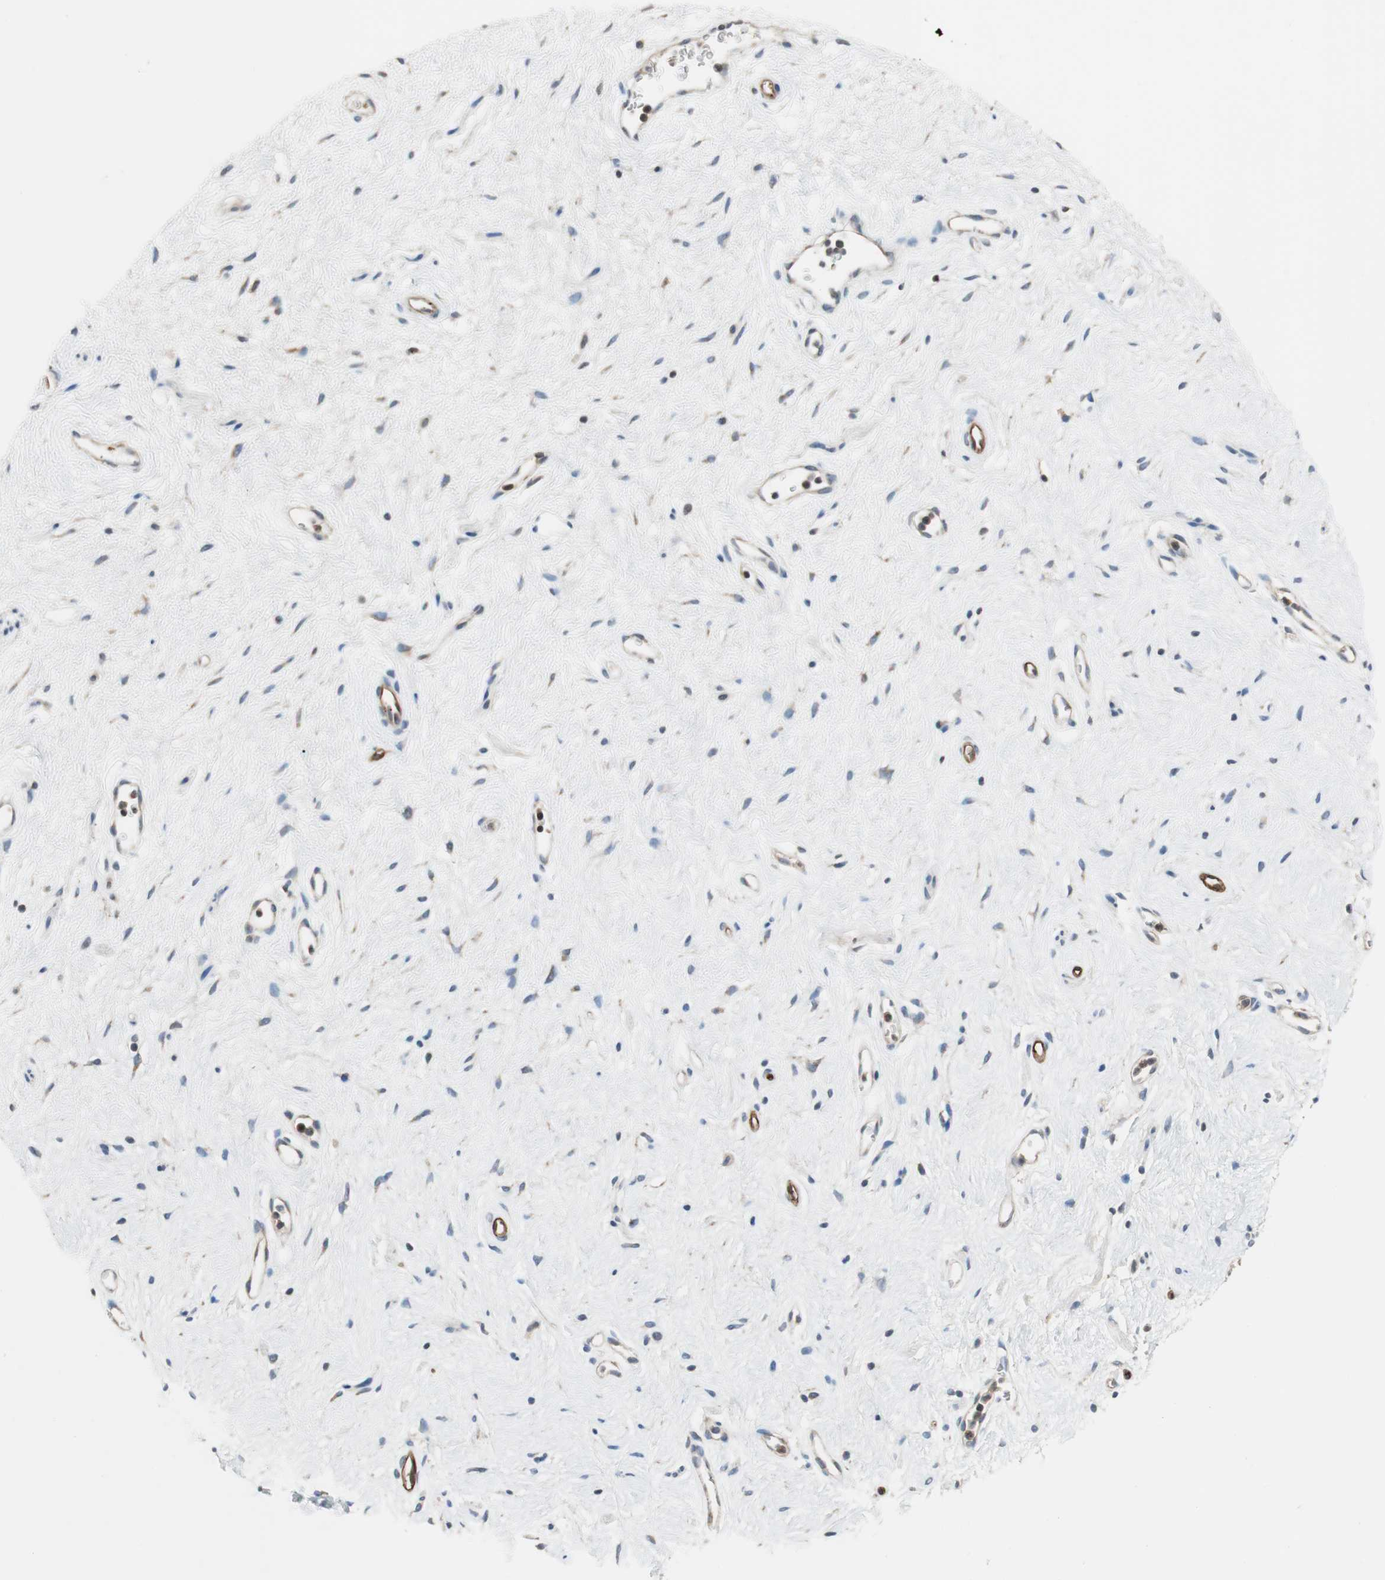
{"staining": {"intensity": "weak", "quantity": "<25%", "location": "cytoplasmic/membranous"}, "tissue": "vagina", "cell_type": "Squamous epithelial cells", "image_type": "normal", "snomed": [{"axis": "morphology", "description": "Normal tissue, NOS"}, {"axis": "topography", "description": "Vagina"}], "caption": "Protein analysis of benign vagina demonstrates no significant expression in squamous epithelial cells. (DAB immunohistochemistry (IHC), high magnification).", "gene": "ALPL", "patient": {"sex": "female", "age": 44}}